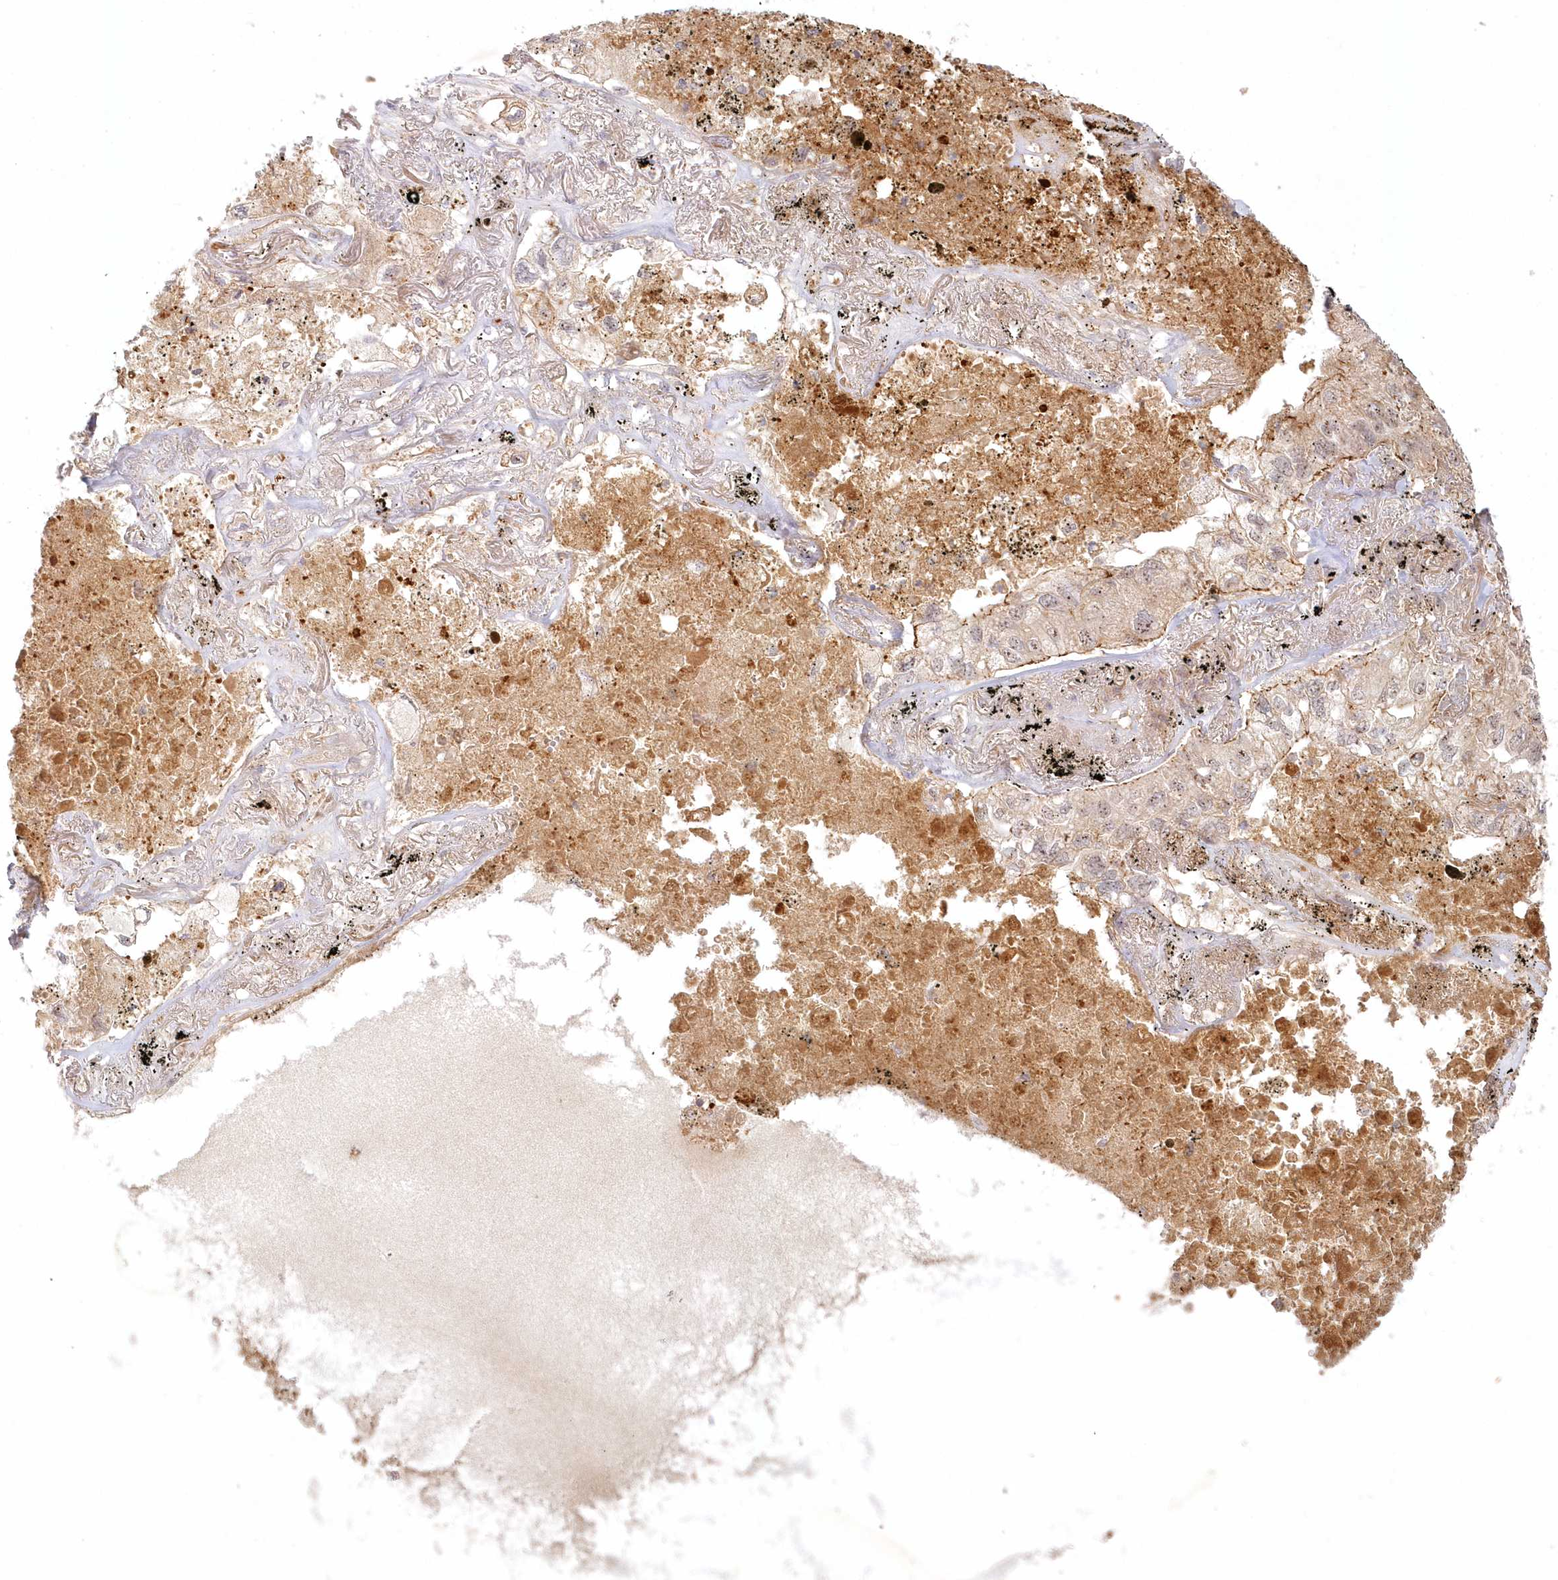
{"staining": {"intensity": "weak", "quantity": "25%-75%", "location": "cytoplasmic/membranous,nuclear"}, "tissue": "lung cancer", "cell_type": "Tumor cells", "image_type": "cancer", "snomed": [{"axis": "morphology", "description": "Adenocarcinoma, NOS"}, {"axis": "topography", "description": "Lung"}], "caption": "A brown stain labels weak cytoplasmic/membranous and nuclear expression of a protein in adenocarcinoma (lung) tumor cells. Using DAB (brown) and hematoxylin (blue) stains, captured at high magnification using brightfield microscopy.", "gene": "TOGARAM2", "patient": {"sex": "male", "age": 65}}